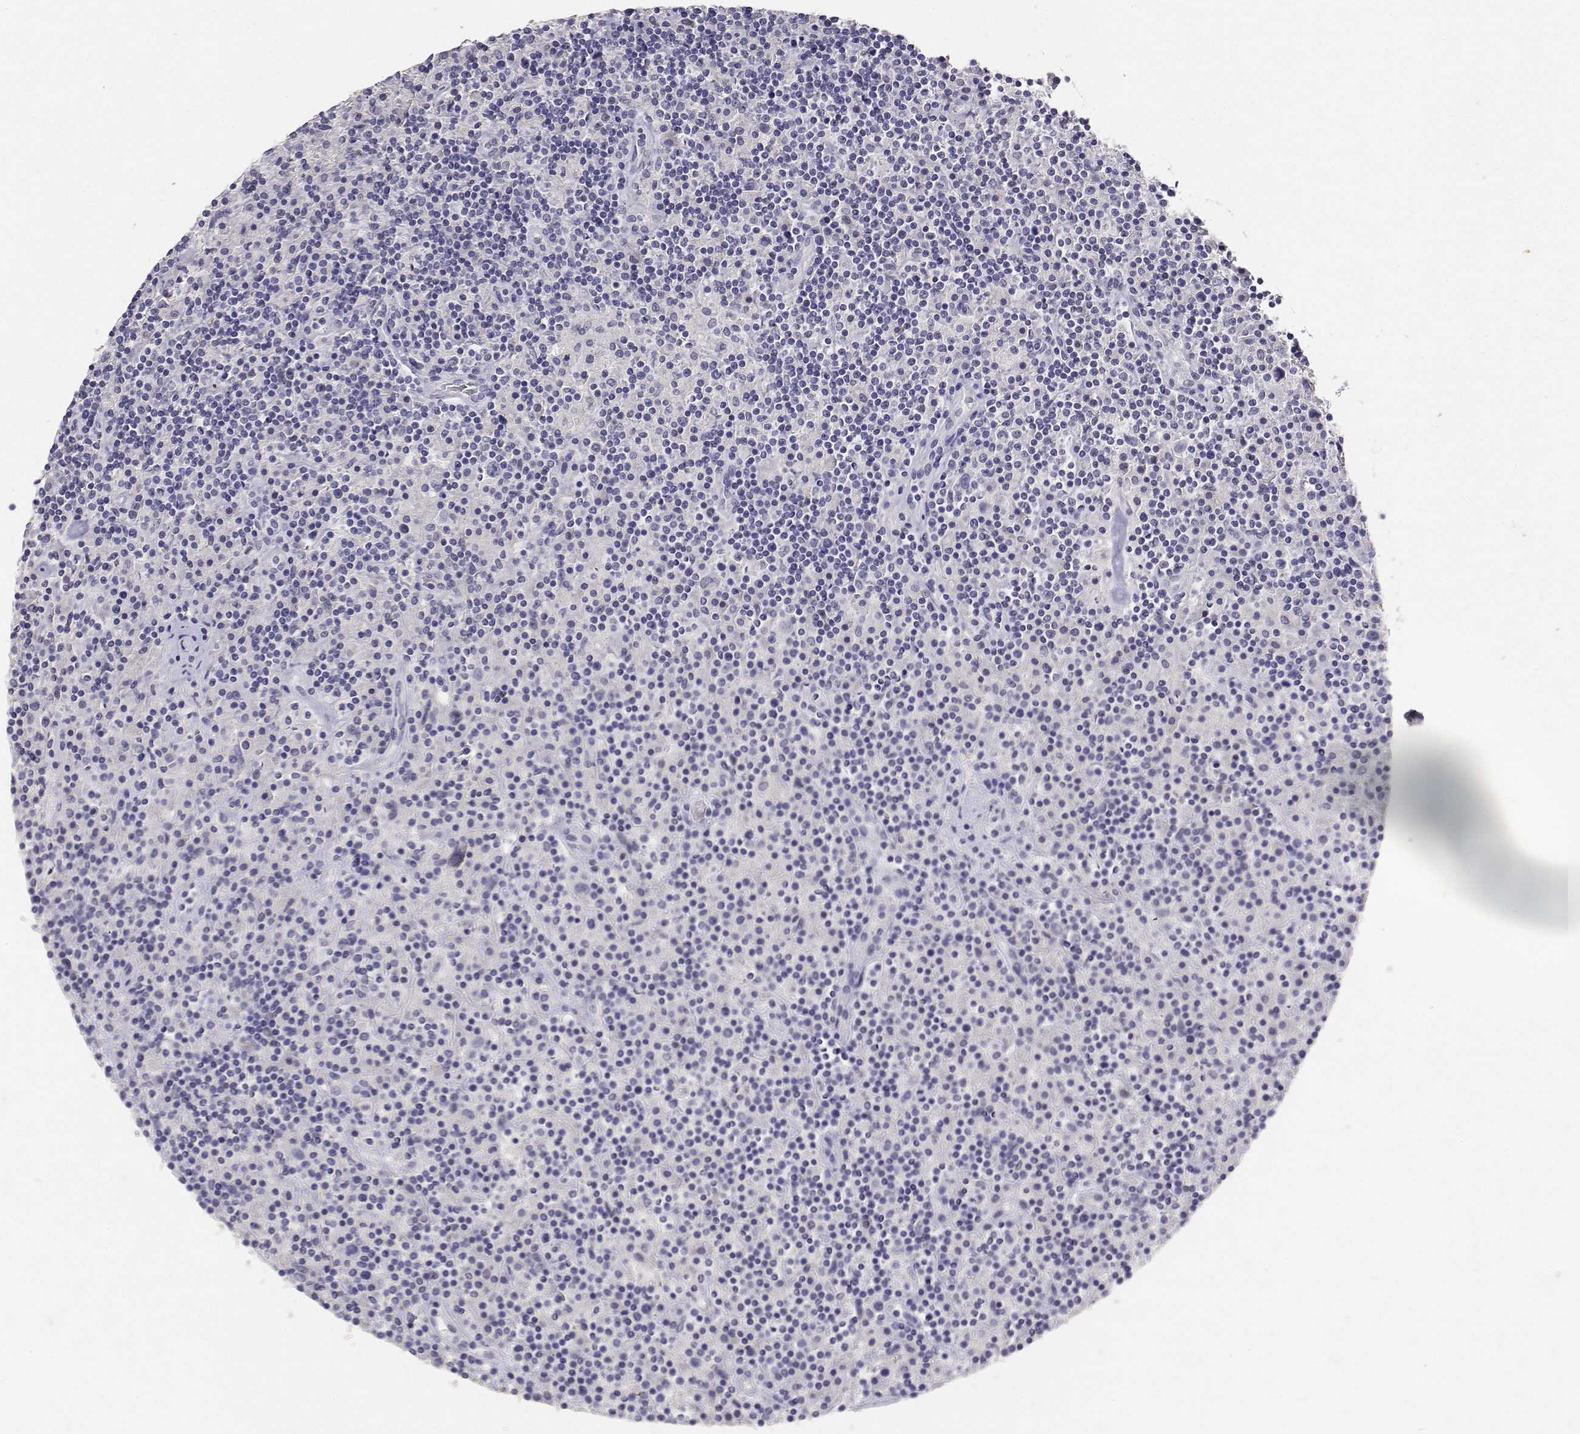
{"staining": {"intensity": "negative", "quantity": "none", "location": "none"}, "tissue": "lymphoma", "cell_type": "Tumor cells", "image_type": "cancer", "snomed": [{"axis": "morphology", "description": "Hodgkin's disease, NOS"}, {"axis": "topography", "description": "Lymph node"}], "caption": "High power microscopy histopathology image of an immunohistochemistry (IHC) photomicrograph of lymphoma, revealing no significant staining in tumor cells.", "gene": "PAEP", "patient": {"sex": "male", "age": 70}}